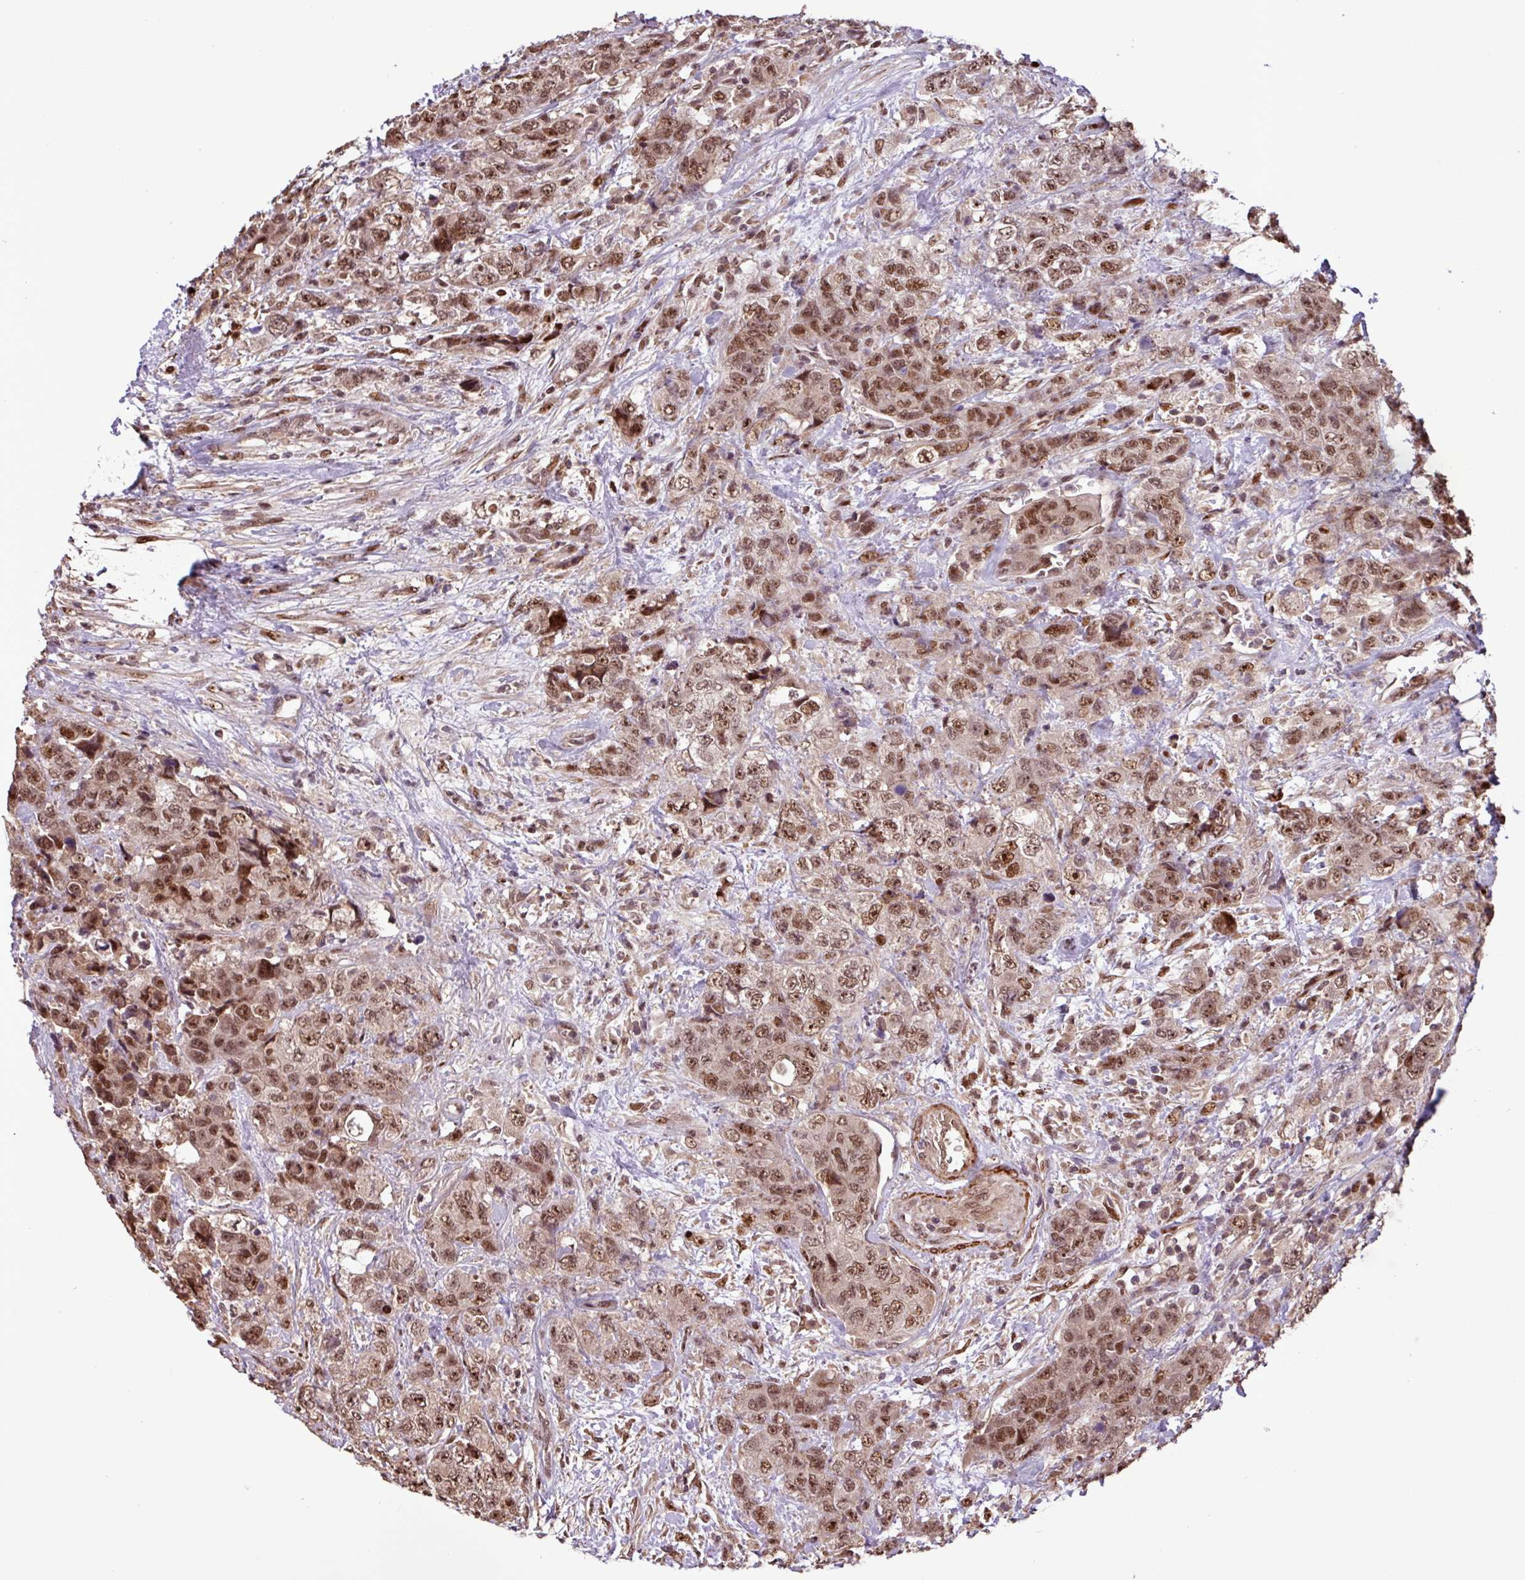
{"staining": {"intensity": "moderate", "quantity": ">75%", "location": "nuclear"}, "tissue": "urothelial cancer", "cell_type": "Tumor cells", "image_type": "cancer", "snomed": [{"axis": "morphology", "description": "Urothelial carcinoma, High grade"}, {"axis": "topography", "description": "Urinary bladder"}], "caption": "Immunohistochemical staining of urothelial cancer reveals medium levels of moderate nuclear protein positivity in about >75% of tumor cells.", "gene": "SLC22A24", "patient": {"sex": "female", "age": 78}}